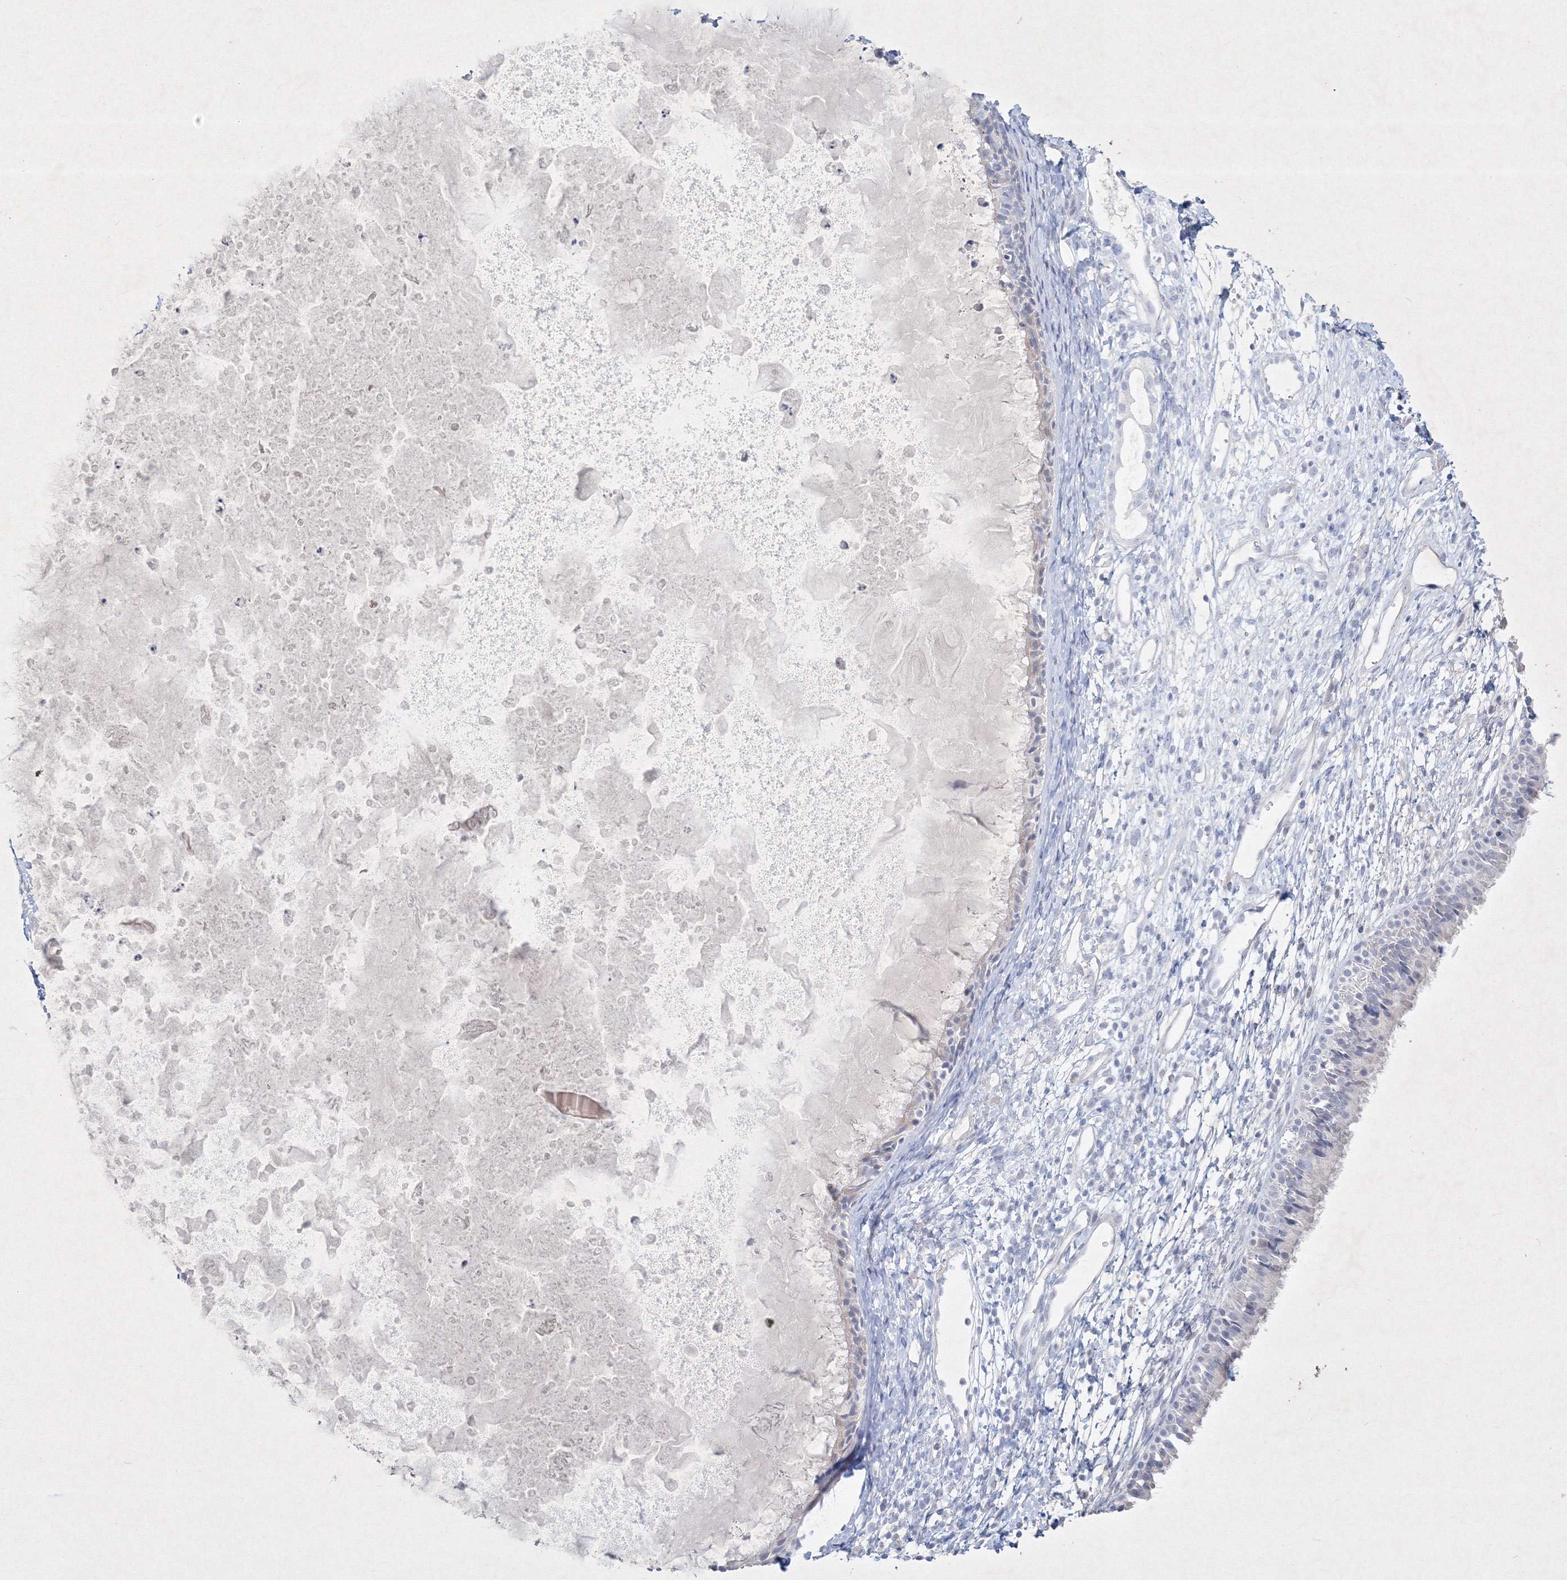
{"staining": {"intensity": "negative", "quantity": "none", "location": "none"}, "tissue": "nasopharynx", "cell_type": "Respiratory epithelial cells", "image_type": "normal", "snomed": [{"axis": "morphology", "description": "Normal tissue, NOS"}, {"axis": "topography", "description": "Nasopharynx"}], "caption": "There is no significant staining in respiratory epithelial cells of nasopharynx. (DAB (3,3'-diaminobenzidine) immunohistochemistry (IHC), high magnification).", "gene": "CXXC4", "patient": {"sex": "male", "age": 22}}